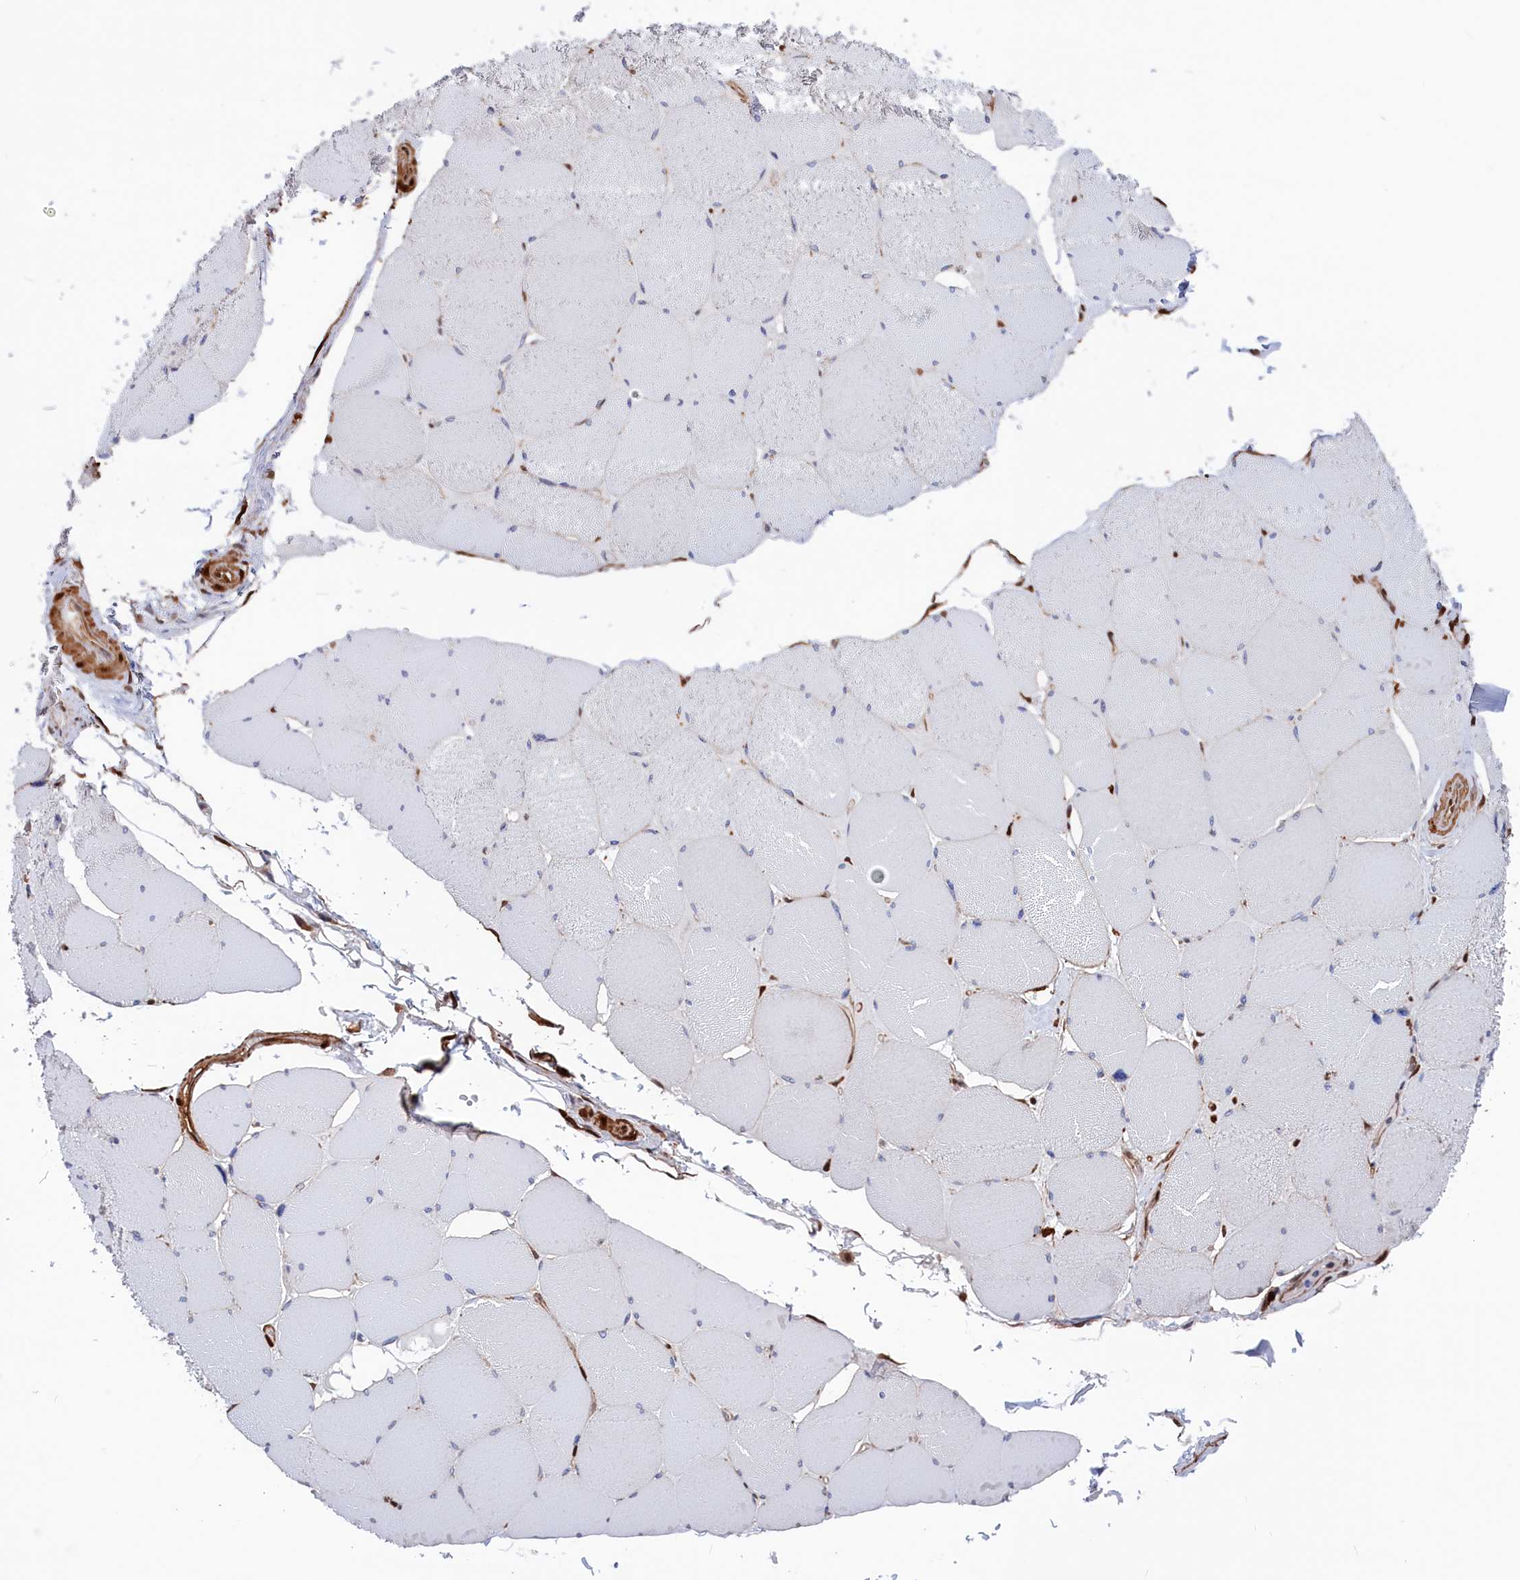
{"staining": {"intensity": "negative", "quantity": "none", "location": "none"}, "tissue": "skeletal muscle", "cell_type": "Myocytes", "image_type": "normal", "snomed": [{"axis": "morphology", "description": "Normal tissue, NOS"}, {"axis": "topography", "description": "Skeletal muscle"}, {"axis": "topography", "description": "Head-Neck"}], "caption": "Protein analysis of benign skeletal muscle reveals no significant expression in myocytes.", "gene": "CRIP1", "patient": {"sex": "male", "age": 66}}